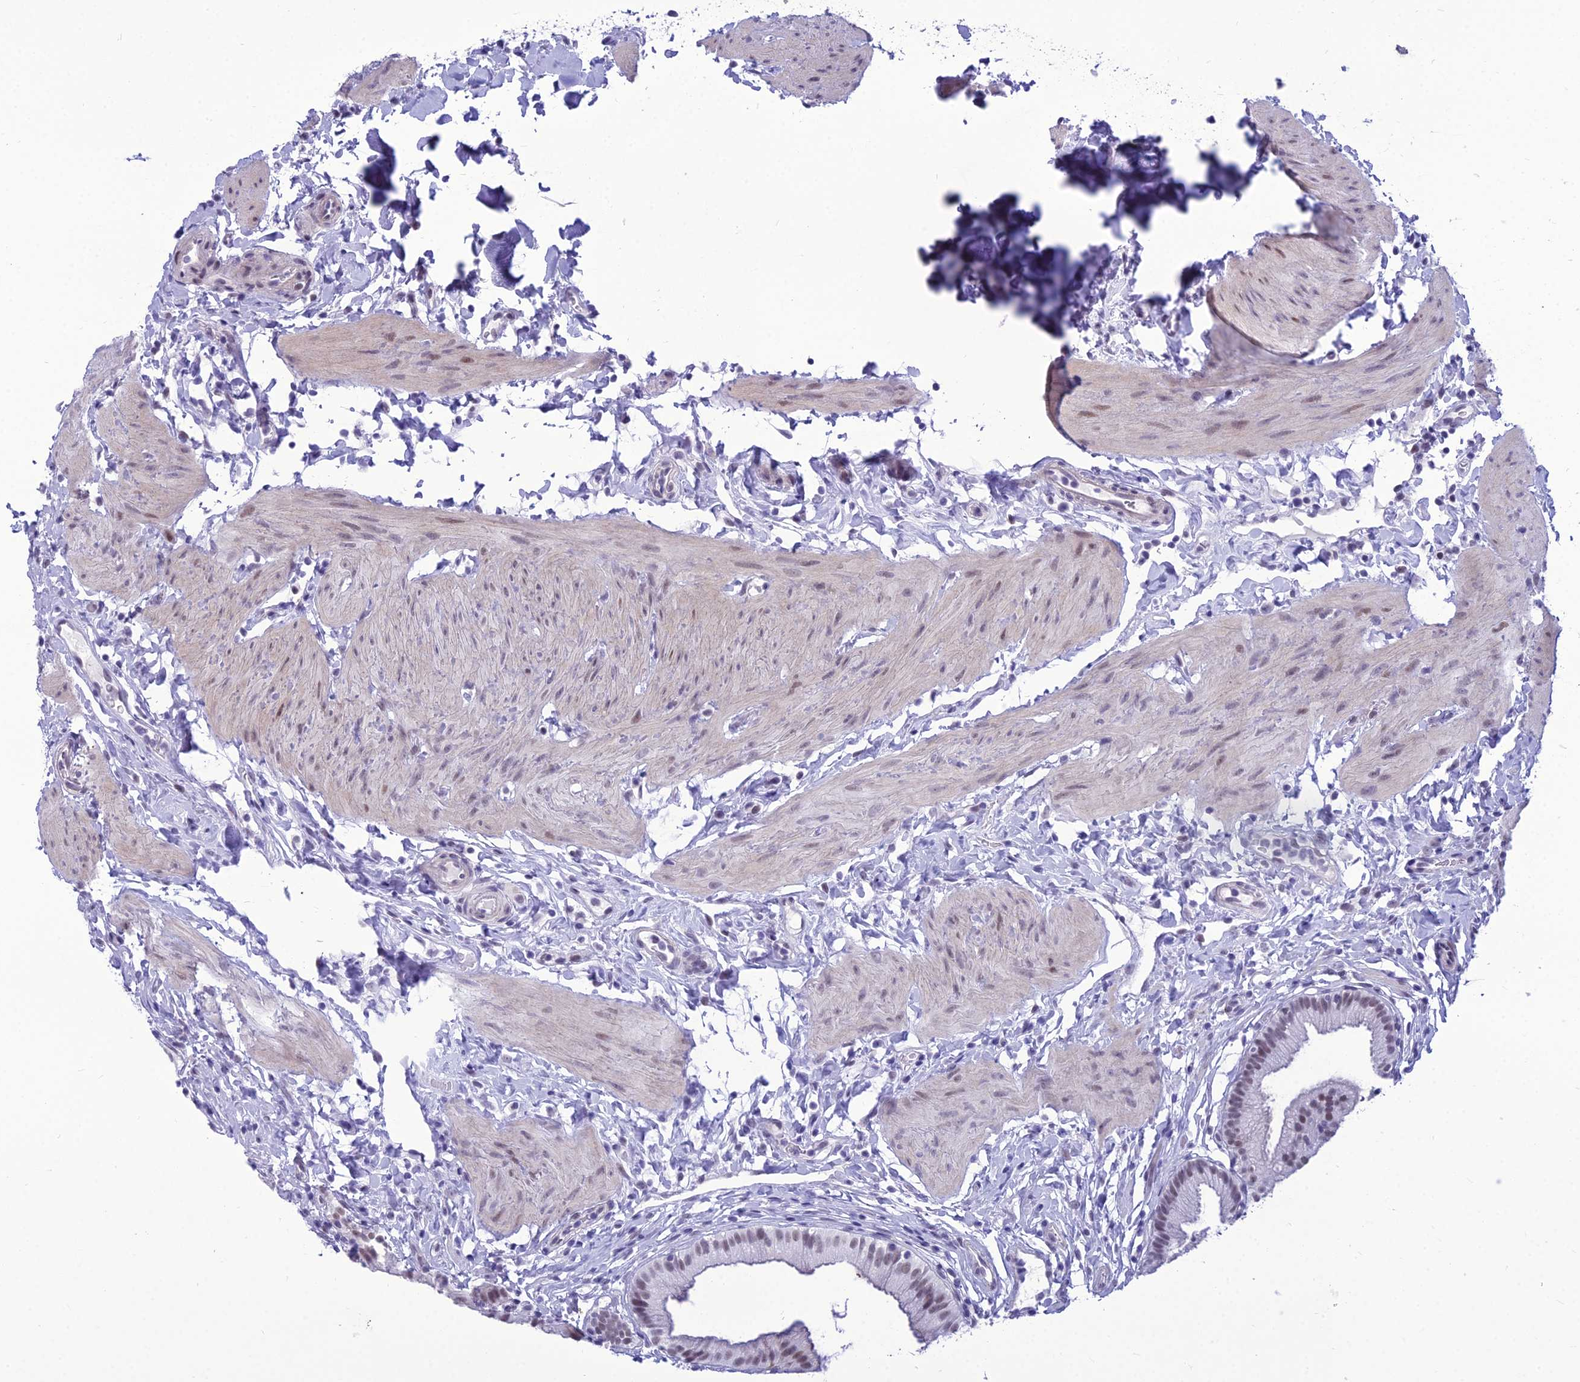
{"staining": {"intensity": "moderate", "quantity": "<25%", "location": "cytoplasmic/membranous,nuclear"}, "tissue": "gallbladder", "cell_type": "Glandular cells", "image_type": "normal", "snomed": [{"axis": "morphology", "description": "Normal tissue, NOS"}, {"axis": "topography", "description": "Gallbladder"}], "caption": "About <25% of glandular cells in unremarkable human gallbladder show moderate cytoplasmic/membranous,nuclear protein staining as visualized by brown immunohistochemical staining.", "gene": "DHX40", "patient": {"sex": "female", "age": 46}}